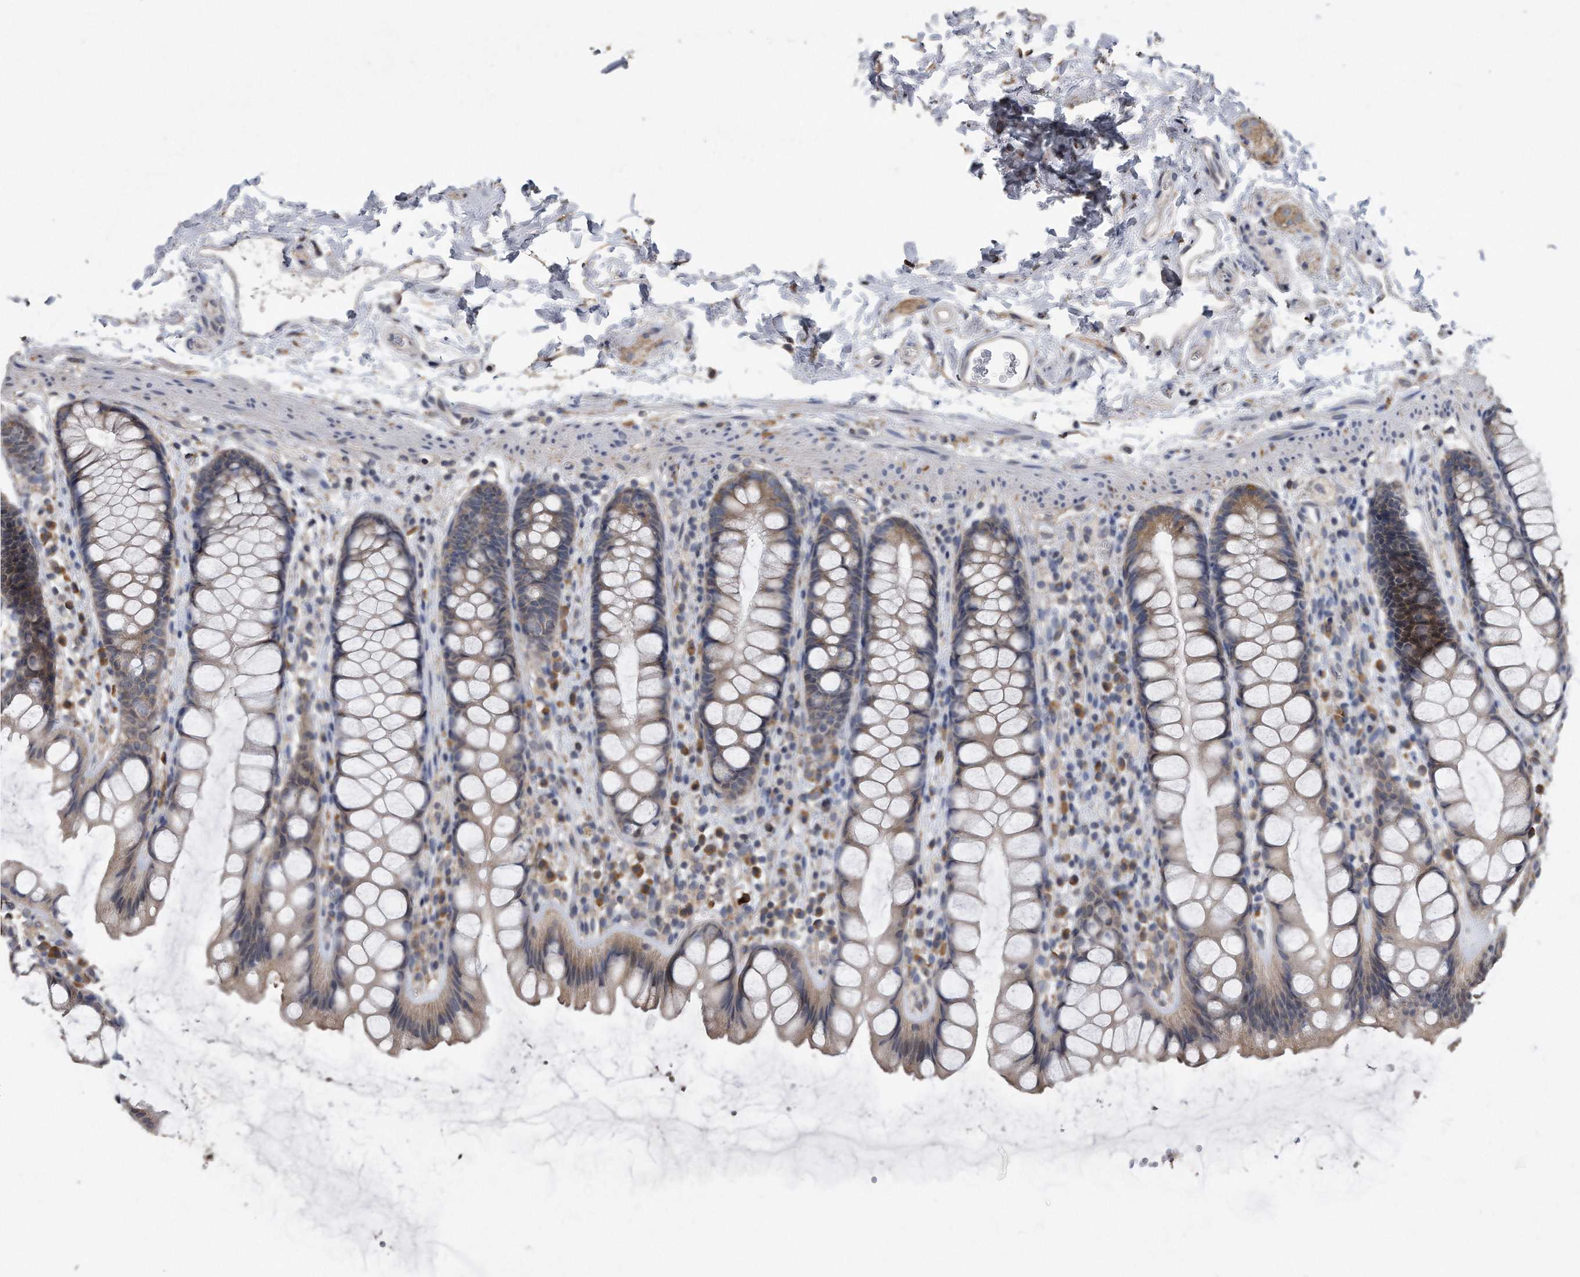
{"staining": {"intensity": "moderate", "quantity": "25%-75%", "location": "cytoplasmic/membranous"}, "tissue": "rectum", "cell_type": "Glandular cells", "image_type": "normal", "snomed": [{"axis": "morphology", "description": "Normal tissue, NOS"}, {"axis": "topography", "description": "Rectum"}], "caption": "A high-resolution micrograph shows IHC staining of unremarkable rectum, which displays moderate cytoplasmic/membranous positivity in approximately 25%-75% of glandular cells.", "gene": "PCLO", "patient": {"sex": "female", "age": 65}}